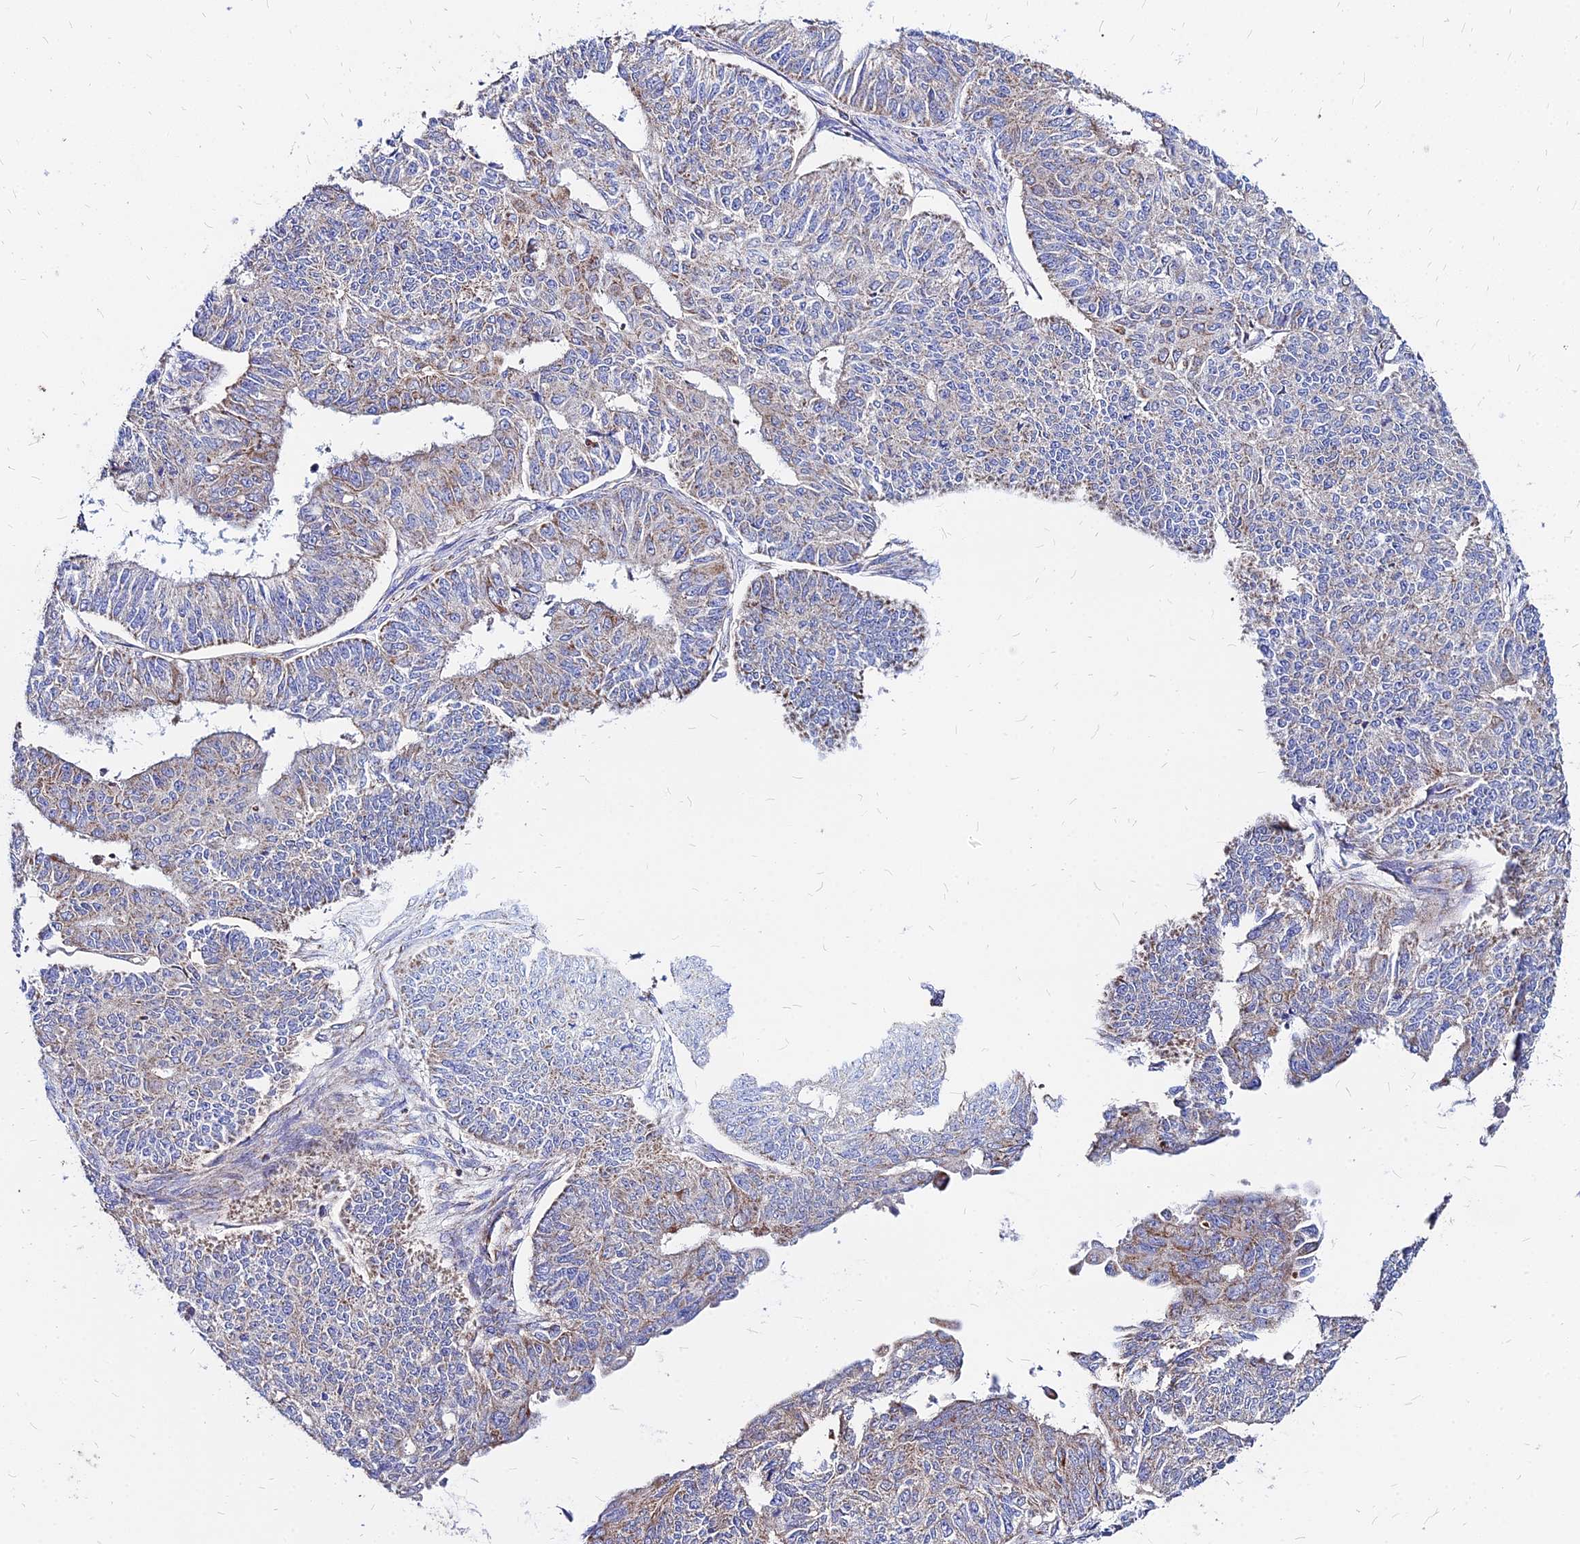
{"staining": {"intensity": "weak", "quantity": ">75%", "location": "cytoplasmic/membranous"}, "tissue": "endometrial cancer", "cell_type": "Tumor cells", "image_type": "cancer", "snomed": [{"axis": "morphology", "description": "Adenocarcinoma, NOS"}, {"axis": "topography", "description": "Endometrium"}], "caption": "Adenocarcinoma (endometrial) tissue displays weak cytoplasmic/membranous positivity in approximately >75% of tumor cells", "gene": "DLD", "patient": {"sex": "female", "age": 32}}